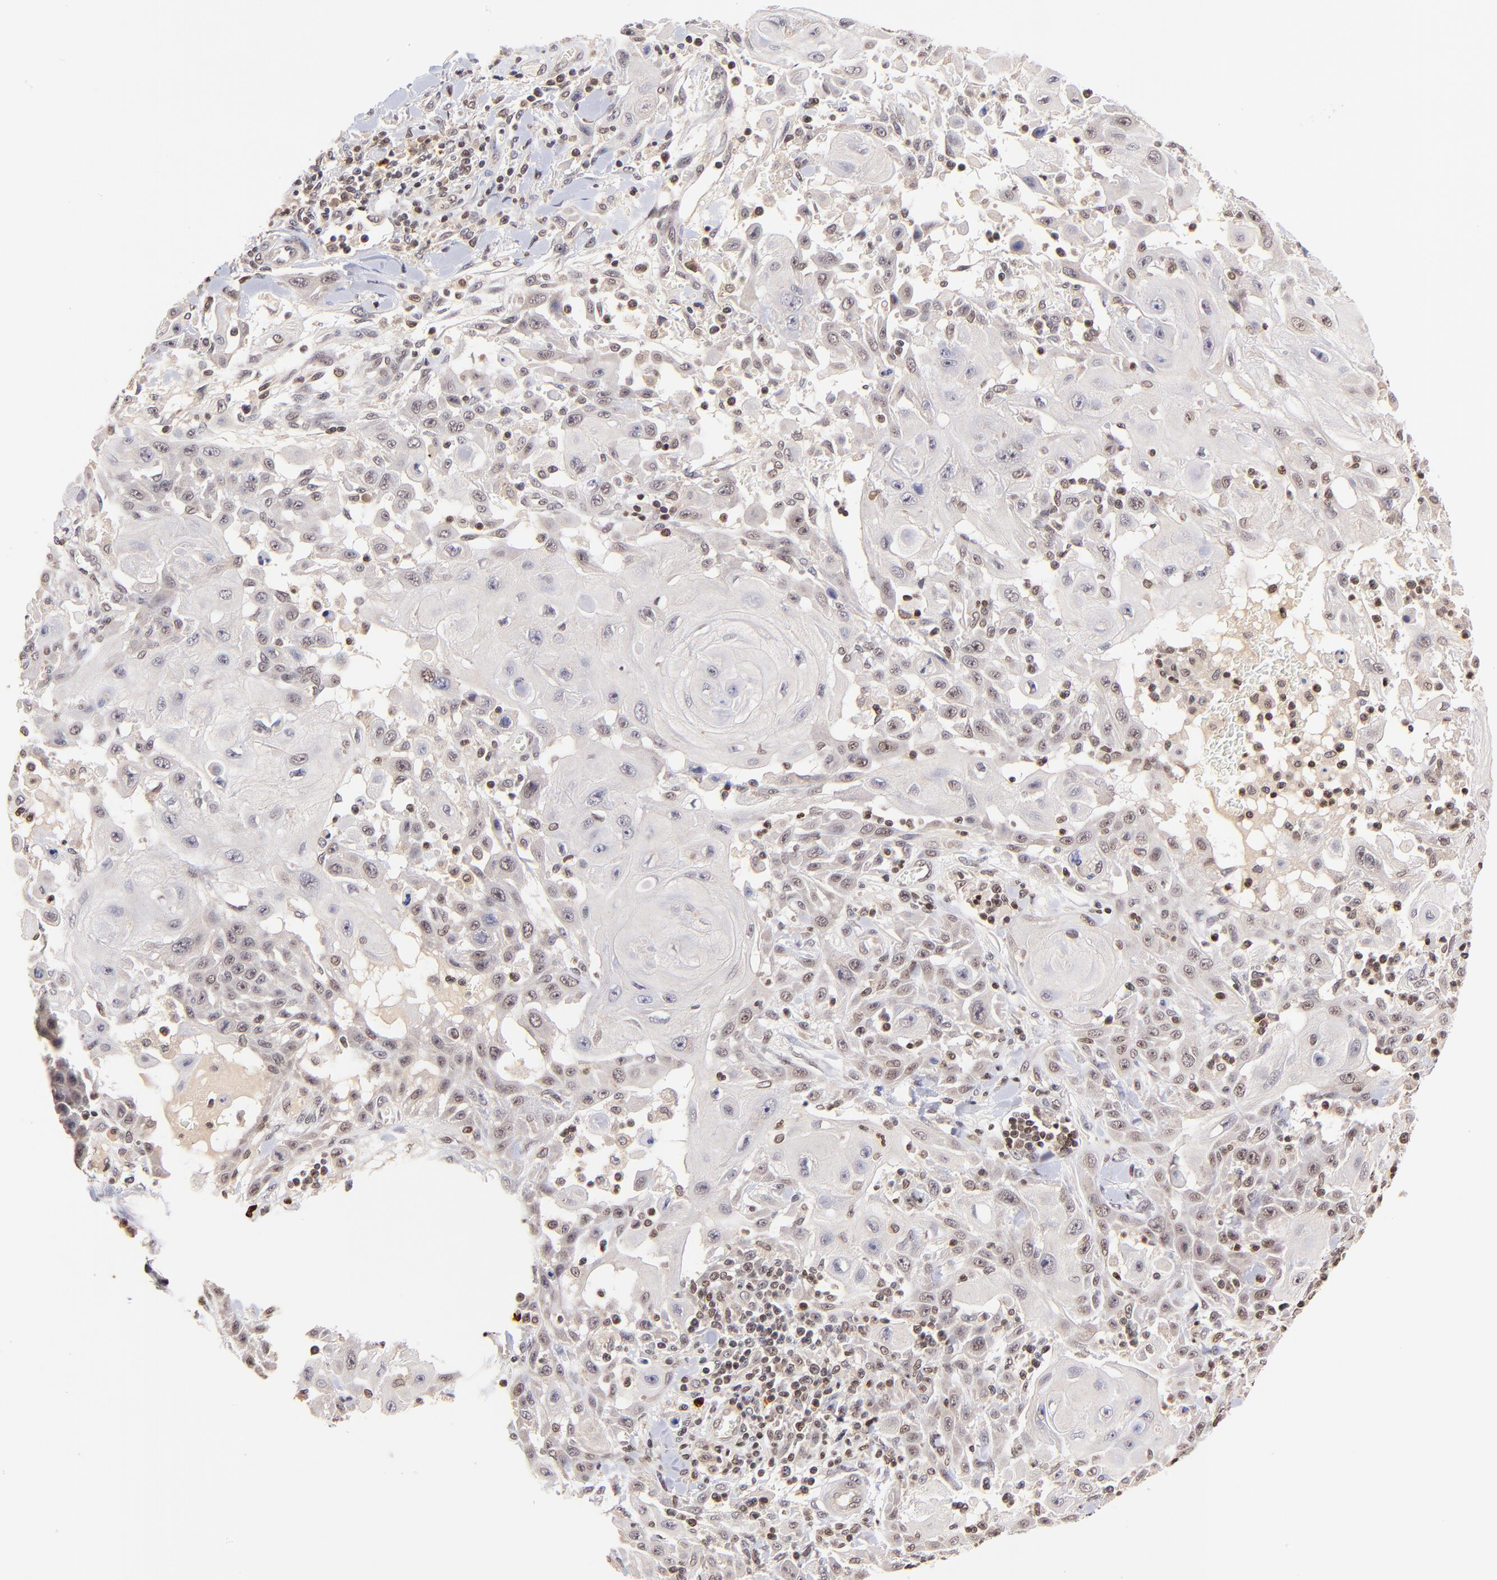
{"staining": {"intensity": "weak", "quantity": "<25%", "location": "cytoplasmic/membranous,nuclear"}, "tissue": "skin cancer", "cell_type": "Tumor cells", "image_type": "cancer", "snomed": [{"axis": "morphology", "description": "Squamous cell carcinoma, NOS"}, {"axis": "topography", "description": "Skin"}], "caption": "Immunohistochemistry histopathology image of skin cancer (squamous cell carcinoma) stained for a protein (brown), which demonstrates no positivity in tumor cells. (Stains: DAB immunohistochemistry with hematoxylin counter stain, Microscopy: brightfield microscopy at high magnification).", "gene": "WDR25", "patient": {"sex": "male", "age": 24}}